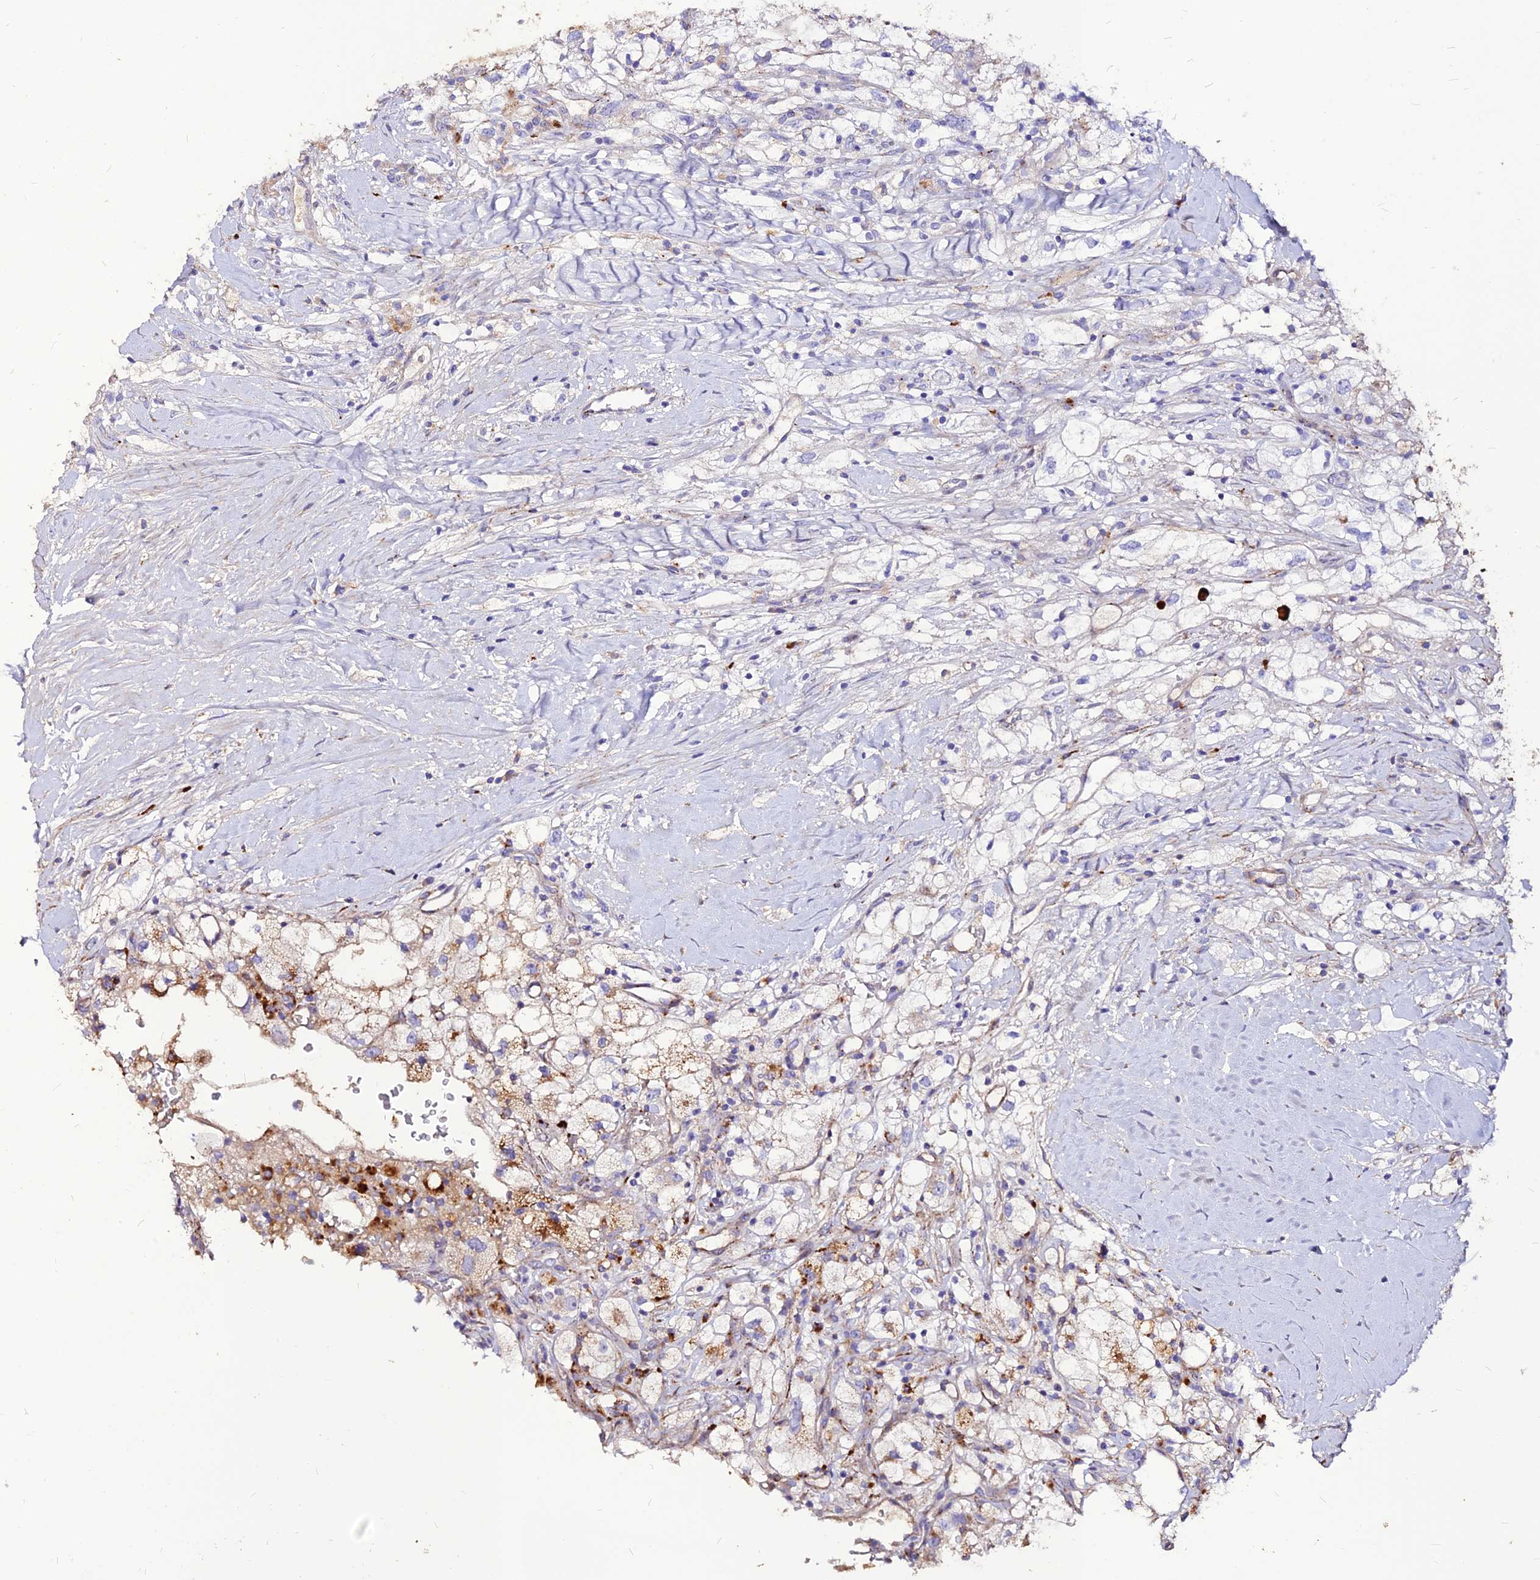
{"staining": {"intensity": "moderate", "quantity": "<25%", "location": "cytoplasmic/membranous"}, "tissue": "renal cancer", "cell_type": "Tumor cells", "image_type": "cancer", "snomed": [{"axis": "morphology", "description": "Adenocarcinoma, NOS"}, {"axis": "topography", "description": "Kidney"}], "caption": "Brown immunohistochemical staining in human renal adenocarcinoma shows moderate cytoplasmic/membranous staining in approximately <25% of tumor cells.", "gene": "RIMOC1", "patient": {"sex": "male", "age": 59}}